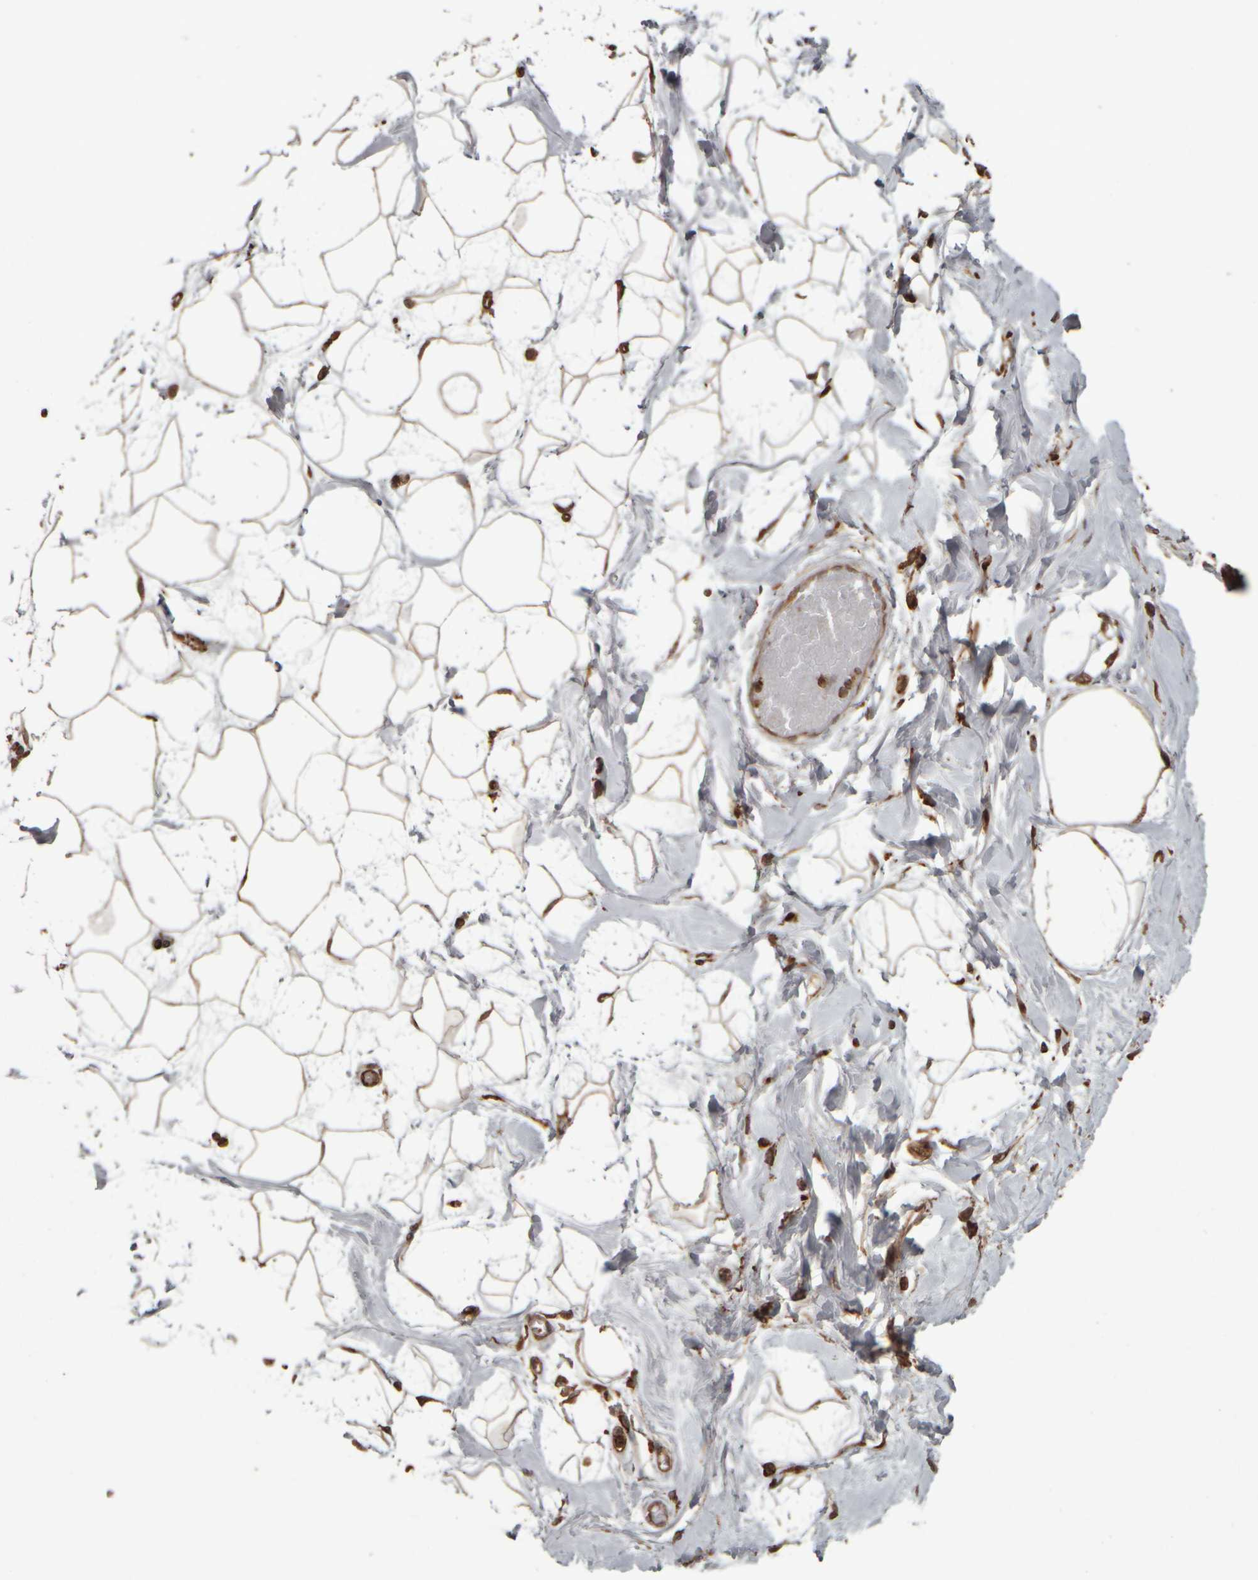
{"staining": {"intensity": "moderate", "quantity": ">75%", "location": "cytoplasmic/membranous"}, "tissue": "breast", "cell_type": "Adipocytes", "image_type": "normal", "snomed": [{"axis": "morphology", "description": "Normal tissue, NOS"}, {"axis": "topography", "description": "Breast"}], "caption": "The image displays immunohistochemical staining of unremarkable breast. There is moderate cytoplasmic/membranous expression is present in about >75% of adipocytes. (Stains: DAB (3,3'-diaminobenzidine) in brown, nuclei in blue, Microscopy: brightfield microscopy at high magnification).", "gene": "AGBL3", "patient": {"sex": "female", "age": 45}}